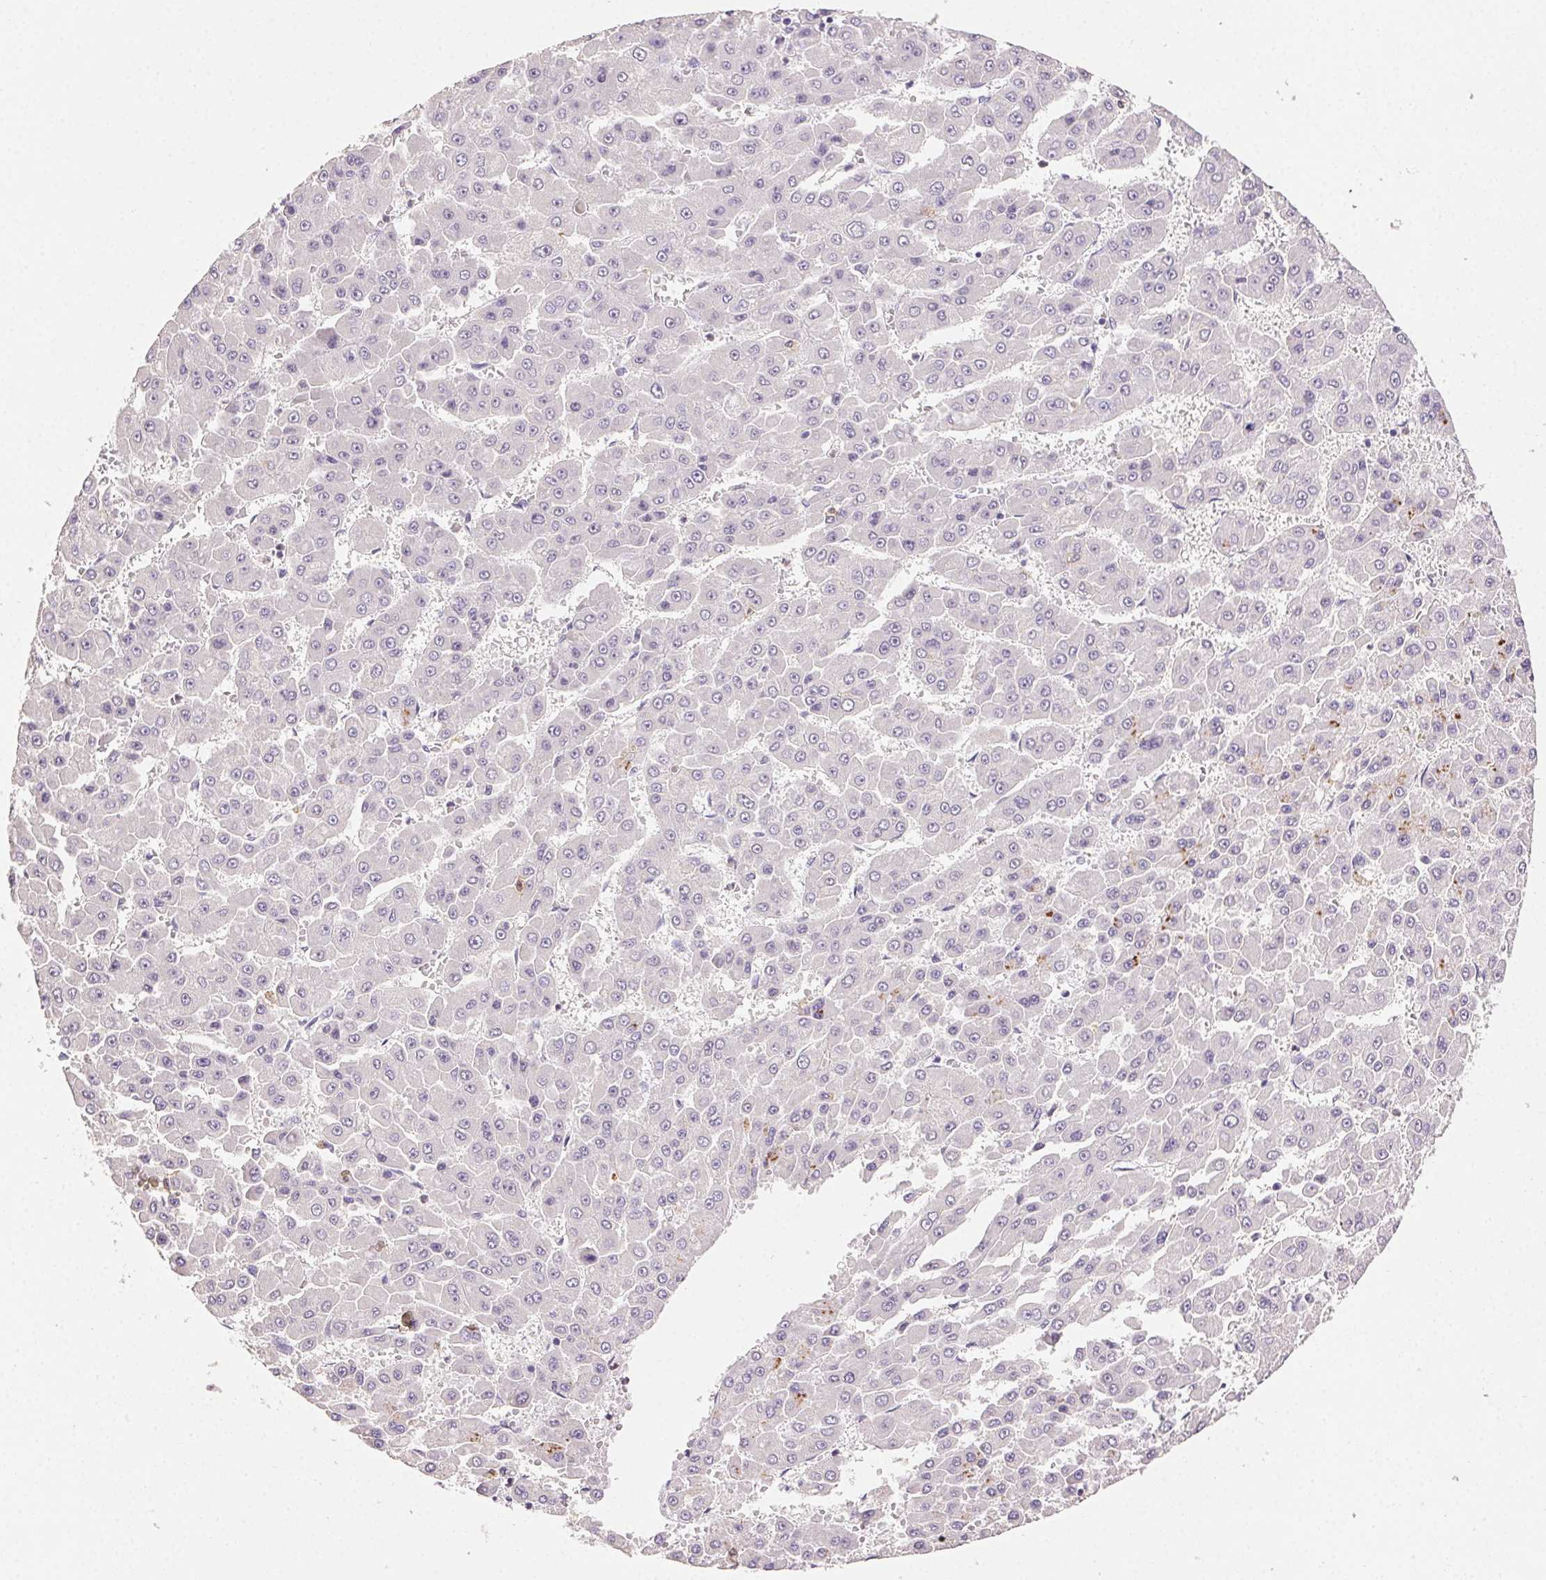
{"staining": {"intensity": "negative", "quantity": "none", "location": "none"}, "tissue": "liver cancer", "cell_type": "Tumor cells", "image_type": "cancer", "snomed": [{"axis": "morphology", "description": "Carcinoma, Hepatocellular, NOS"}, {"axis": "topography", "description": "Liver"}], "caption": "Tumor cells show no significant protein positivity in liver cancer. (DAB immunohistochemistry visualized using brightfield microscopy, high magnification).", "gene": "AKAP5", "patient": {"sex": "male", "age": 78}}